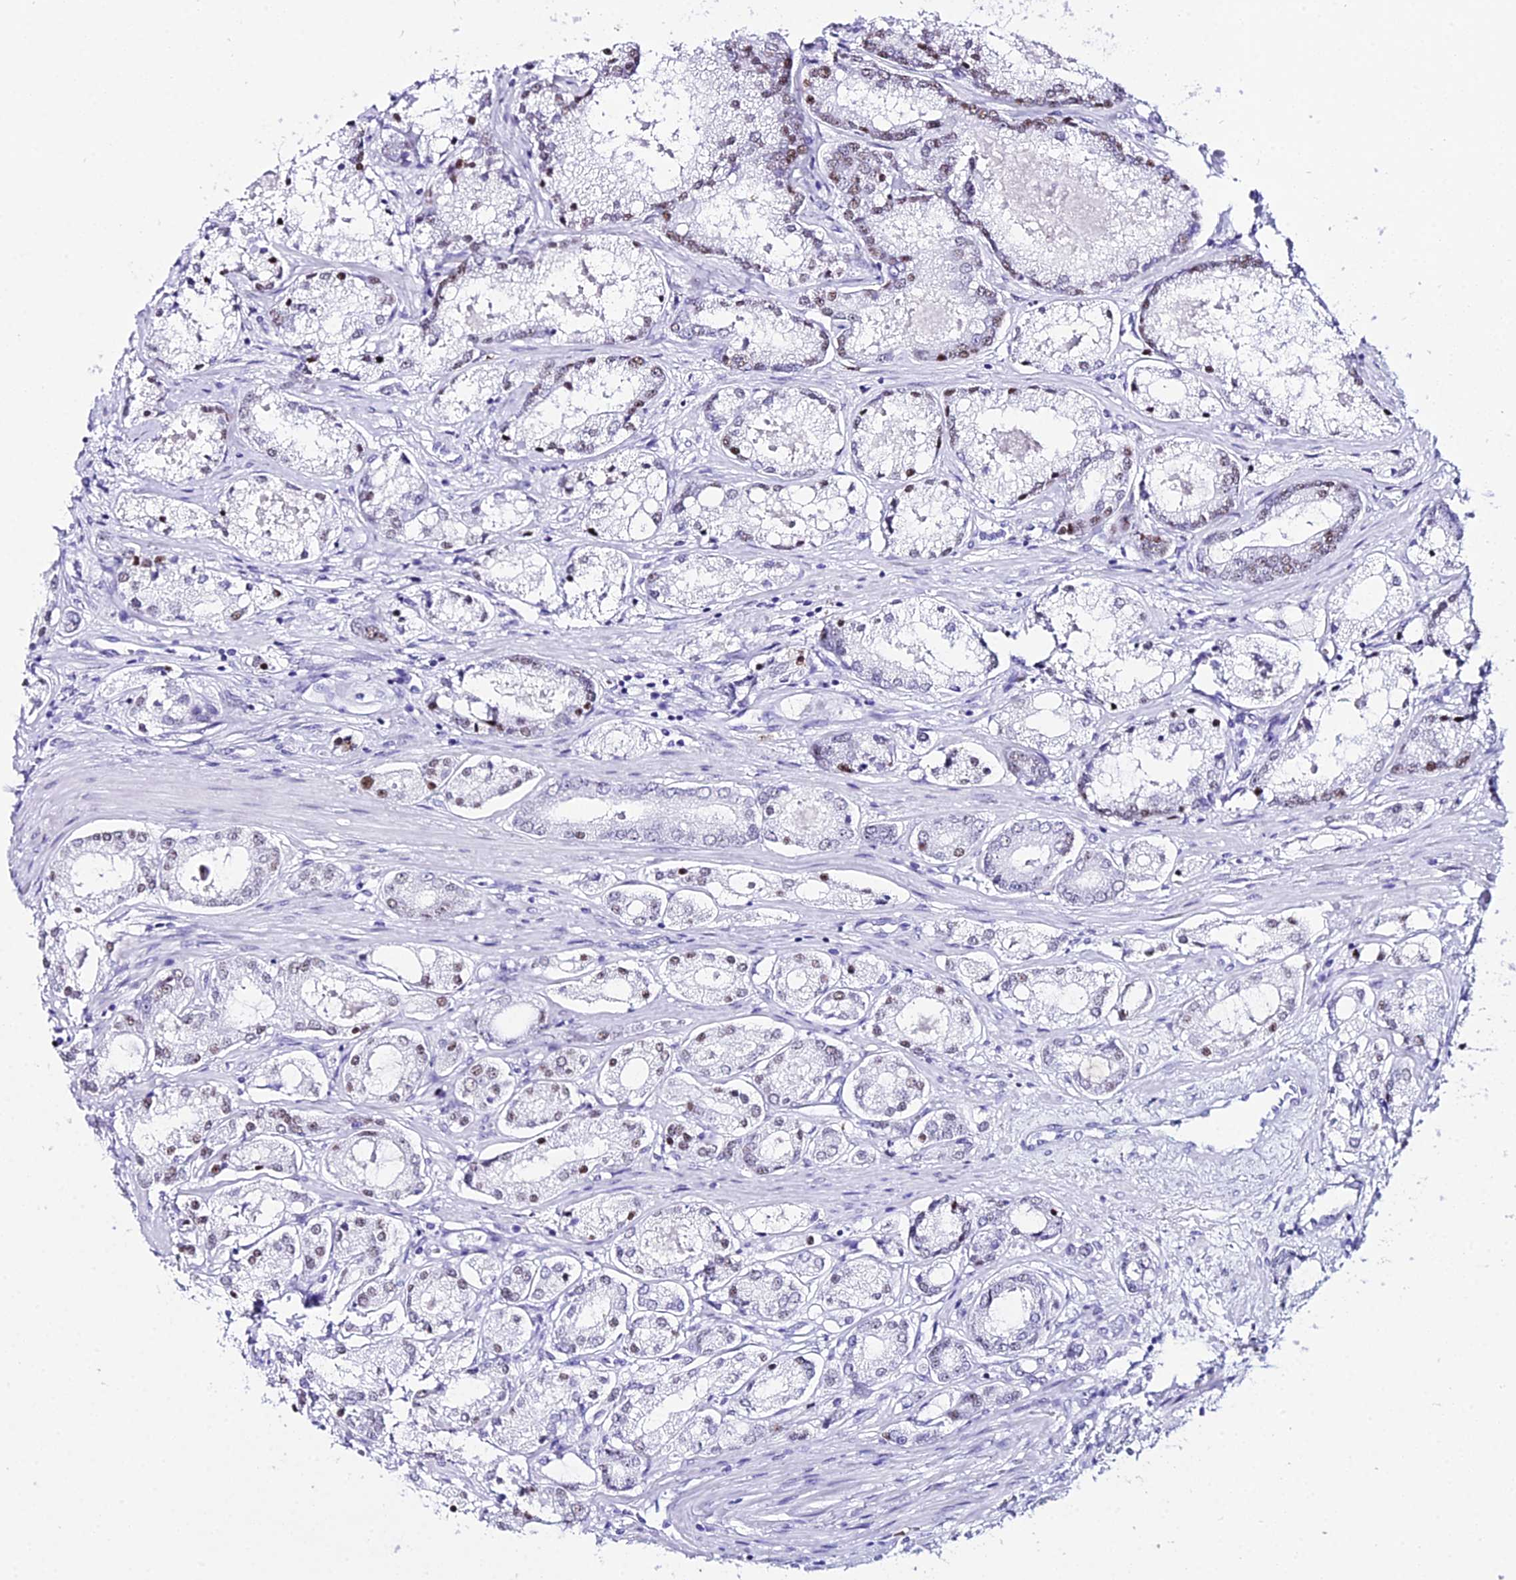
{"staining": {"intensity": "moderate", "quantity": "<25%", "location": "nuclear"}, "tissue": "prostate cancer", "cell_type": "Tumor cells", "image_type": "cancer", "snomed": [{"axis": "morphology", "description": "Adenocarcinoma, Low grade"}, {"axis": "topography", "description": "Prostate"}], "caption": "Protein staining by immunohistochemistry exhibits moderate nuclear staining in approximately <25% of tumor cells in low-grade adenocarcinoma (prostate). Using DAB (3,3'-diaminobenzidine) (brown) and hematoxylin (blue) stains, captured at high magnification using brightfield microscopy.", "gene": "RNPS1", "patient": {"sex": "male", "age": 68}}